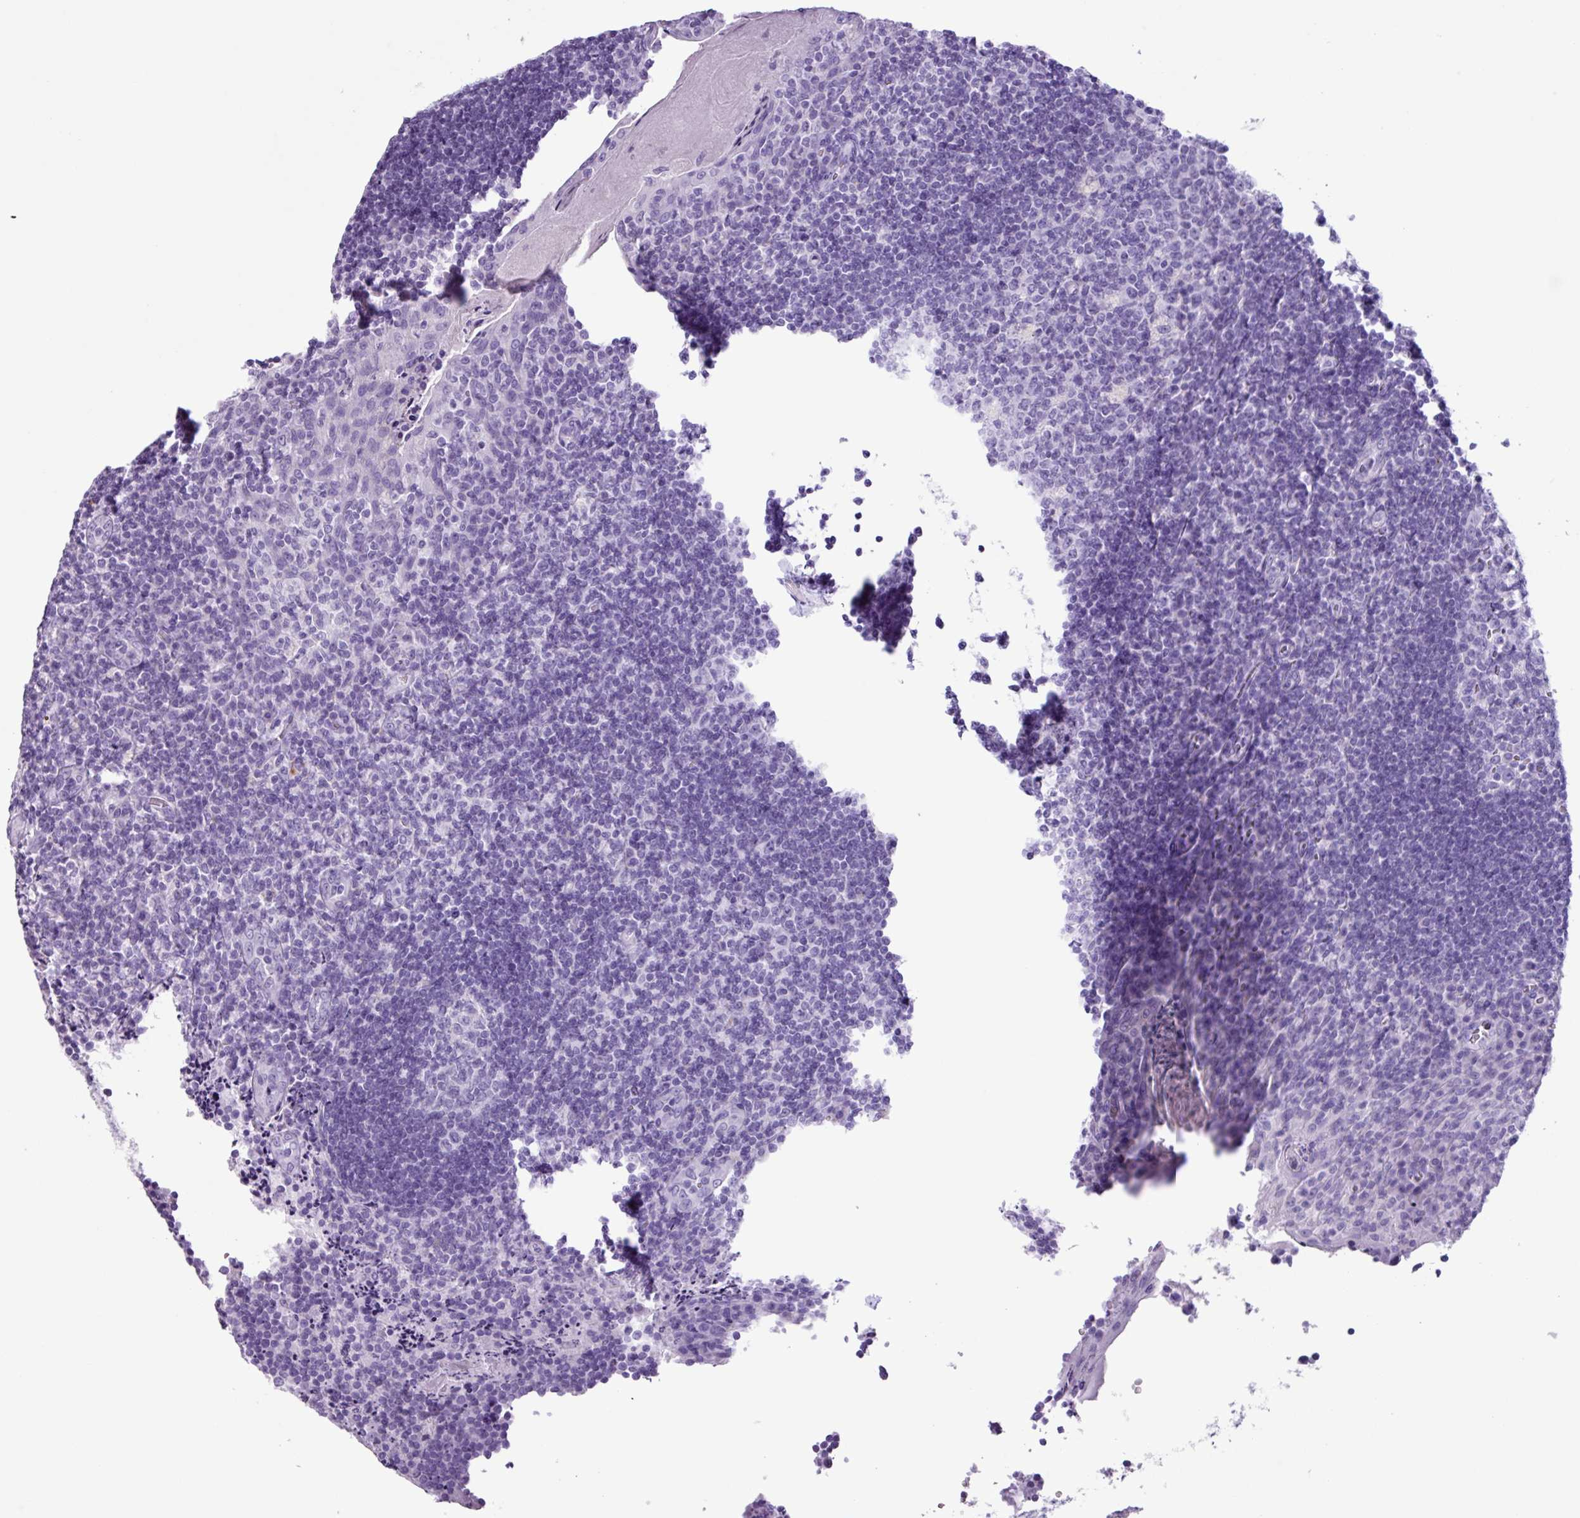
{"staining": {"intensity": "negative", "quantity": "none", "location": "none"}, "tissue": "tonsil", "cell_type": "Germinal center cells", "image_type": "normal", "snomed": [{"axis": "morphology", "description": "Normal tissue, NOS"}, {"axis": "topography", "description": "Tonsil"}], "caption": "This is an immunohistochemistry (IHC) micrograph of unremarkable tonsil. There is no positivity in germinal center cells.", "gene": "AGO3", "patient": {"sex": "male", "age": 17}}